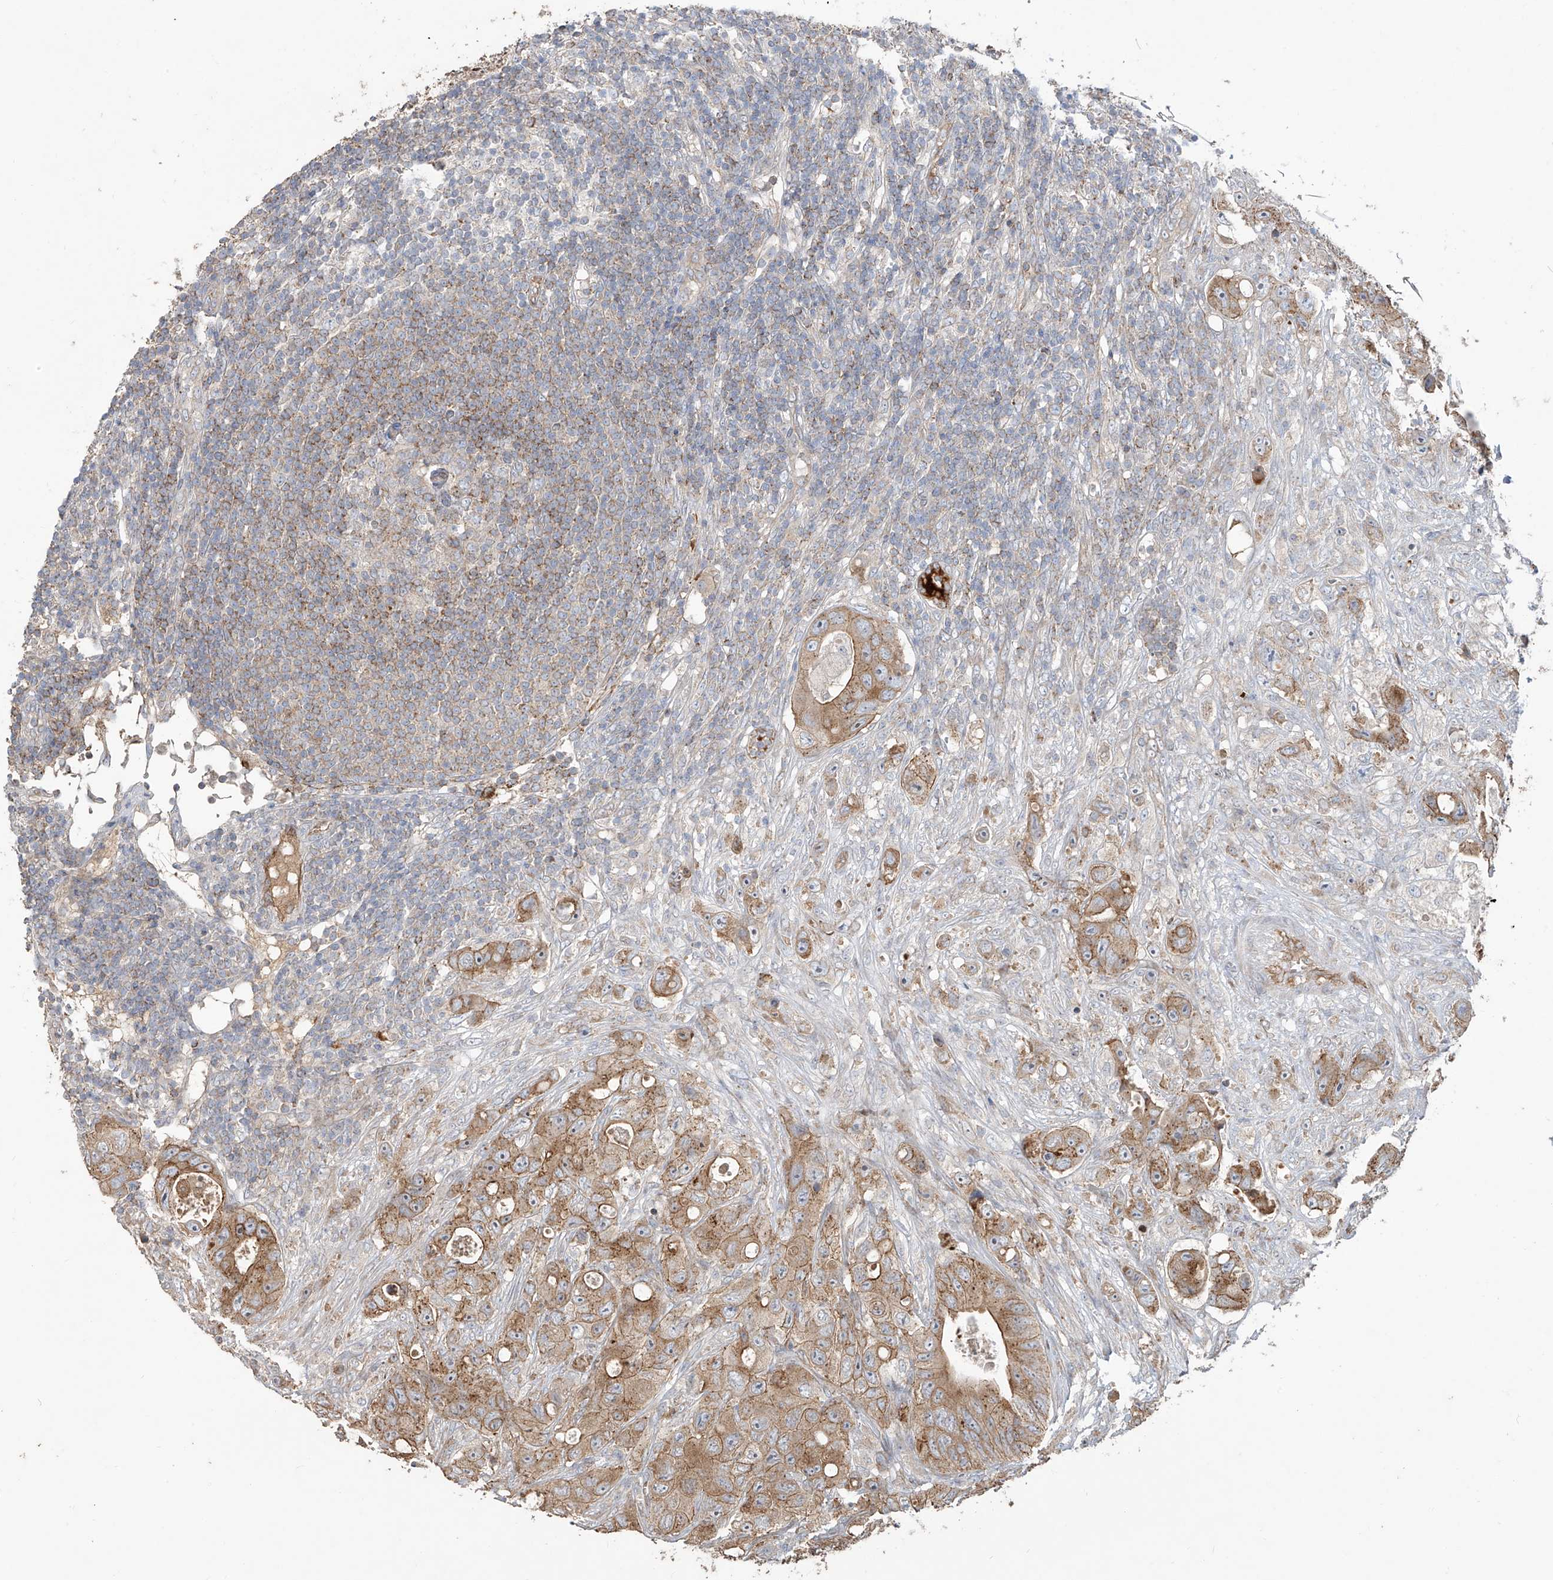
{"staining": {"intensity": "moderate", "quantity": ">75%", "location": "cytoplasmic/membranous"}, "tissue": "colorectal cancer", "cell_type": "Tumor cells", "image_type": "cancer", "snomed": [{"axis": "morphology", "description": "Adenocarcinoma, NOS"}, {"axis": "topography", "description": "Colon"}], "caption": "This photomicrograph reveals colorectal cancer stained with immunohistochemistry (IHC) to label a protein in brown. The cytoplasmic/membranous of tumor cells show moderate positivity for the protein. Nuclei are counter-stained blue.", "gene": "ABTB1", "patient": {"sex": "female", "age": 46}}